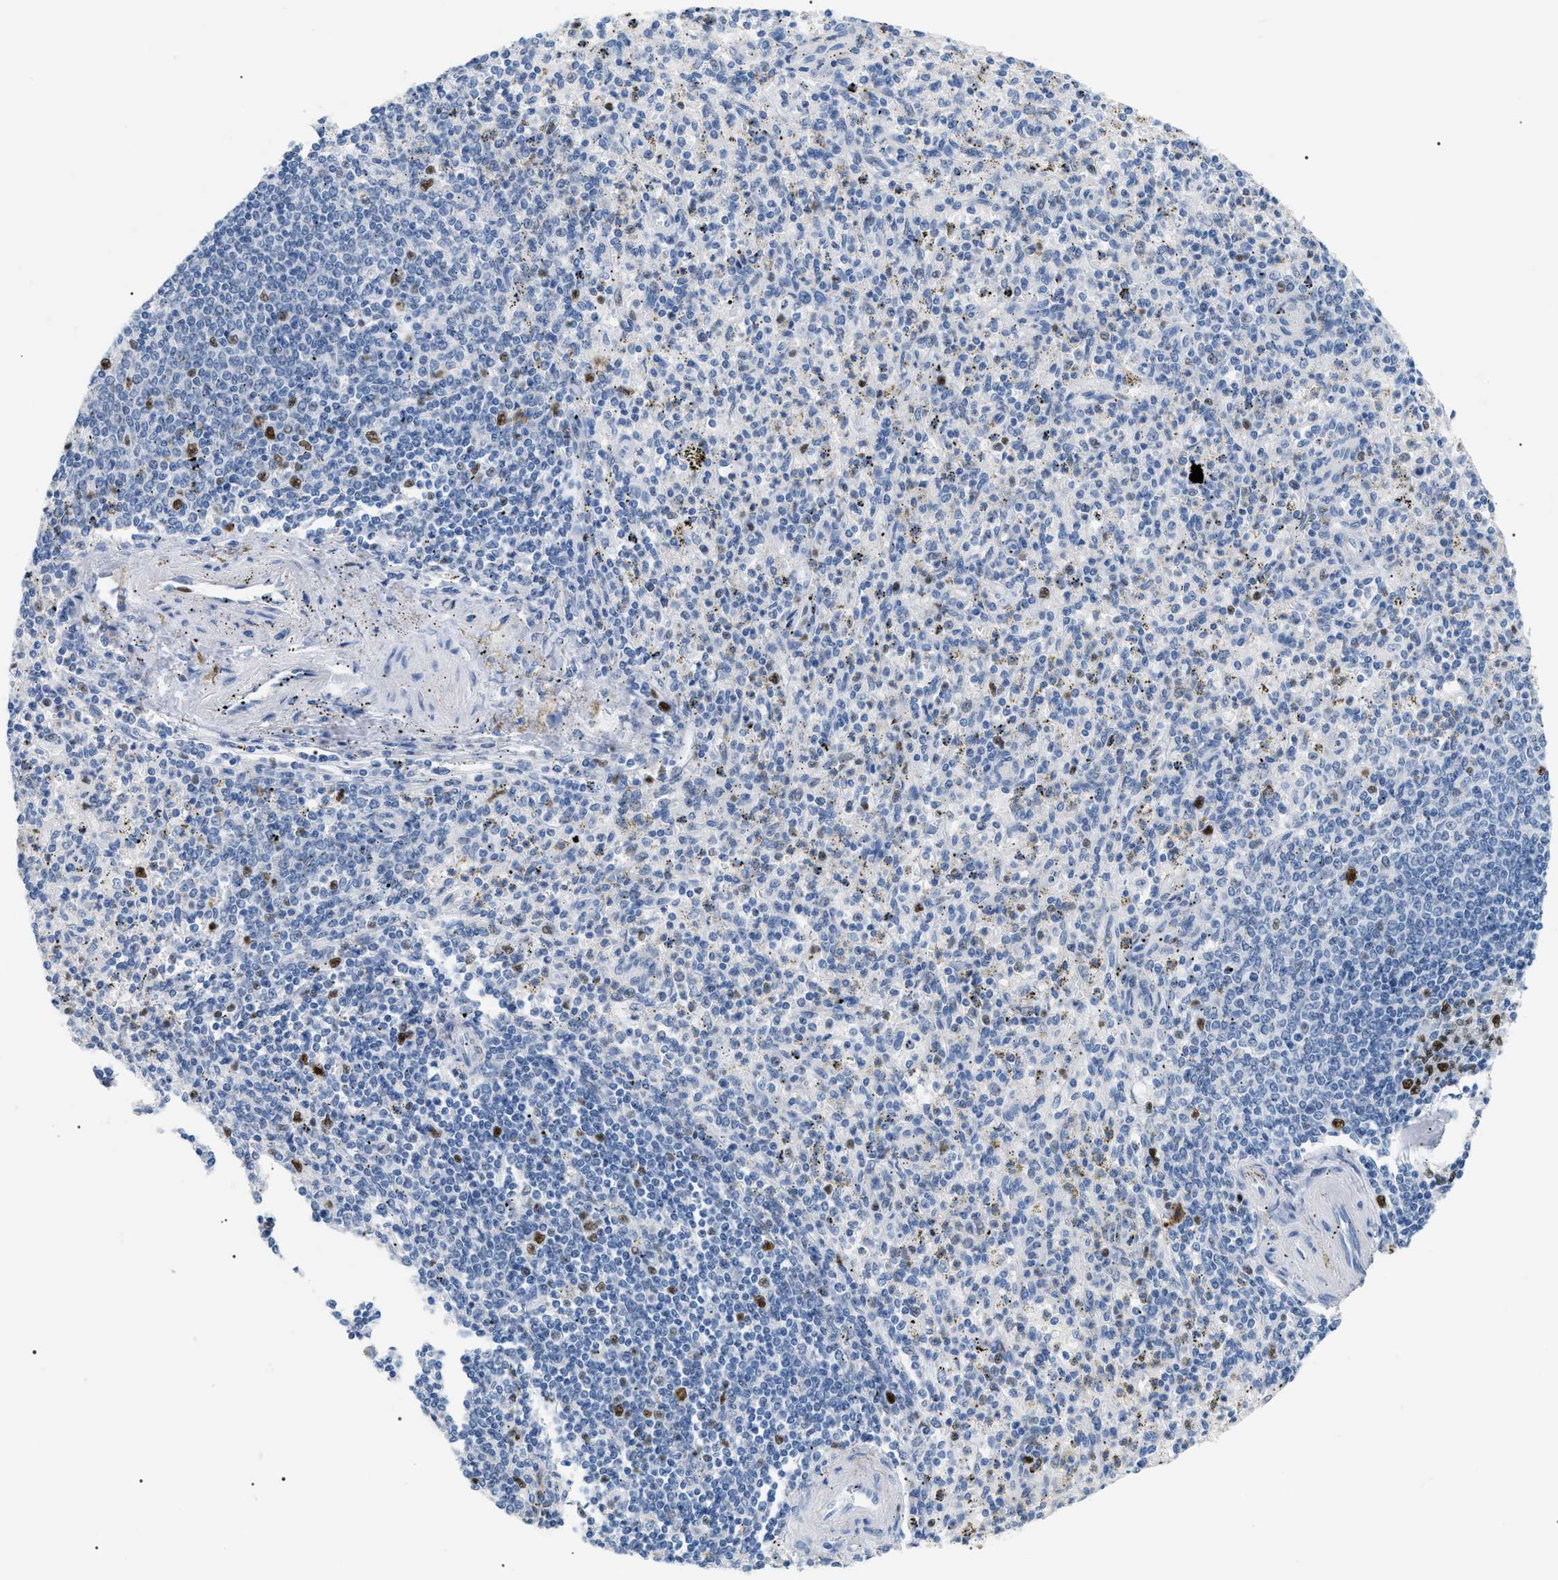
{"staining": {"intensity": "strong", "quantity": "<25%", "location": "nuclear"}, "tissue": "spleen", "cell_type": "Cells in red pulp", "image_type": "normal", "snomed": [{"axis": "morphology", "description": "Normal tissue, NOS"}, {"axis": "topography", "description": "Spleen"}], "caption": "DAB immunohistochemical staining of normal human spleen shows strong nuclear protein expression in about <25% of cells in red pulp. The protein is stained brown, and the nuclei are stained in blue (DAB (3,3'-diaminobenzidine) IHC with brightfield microscopy, high magnification).", "gene": "MCM7", "patient": {"sex": "male", "age": 72}}